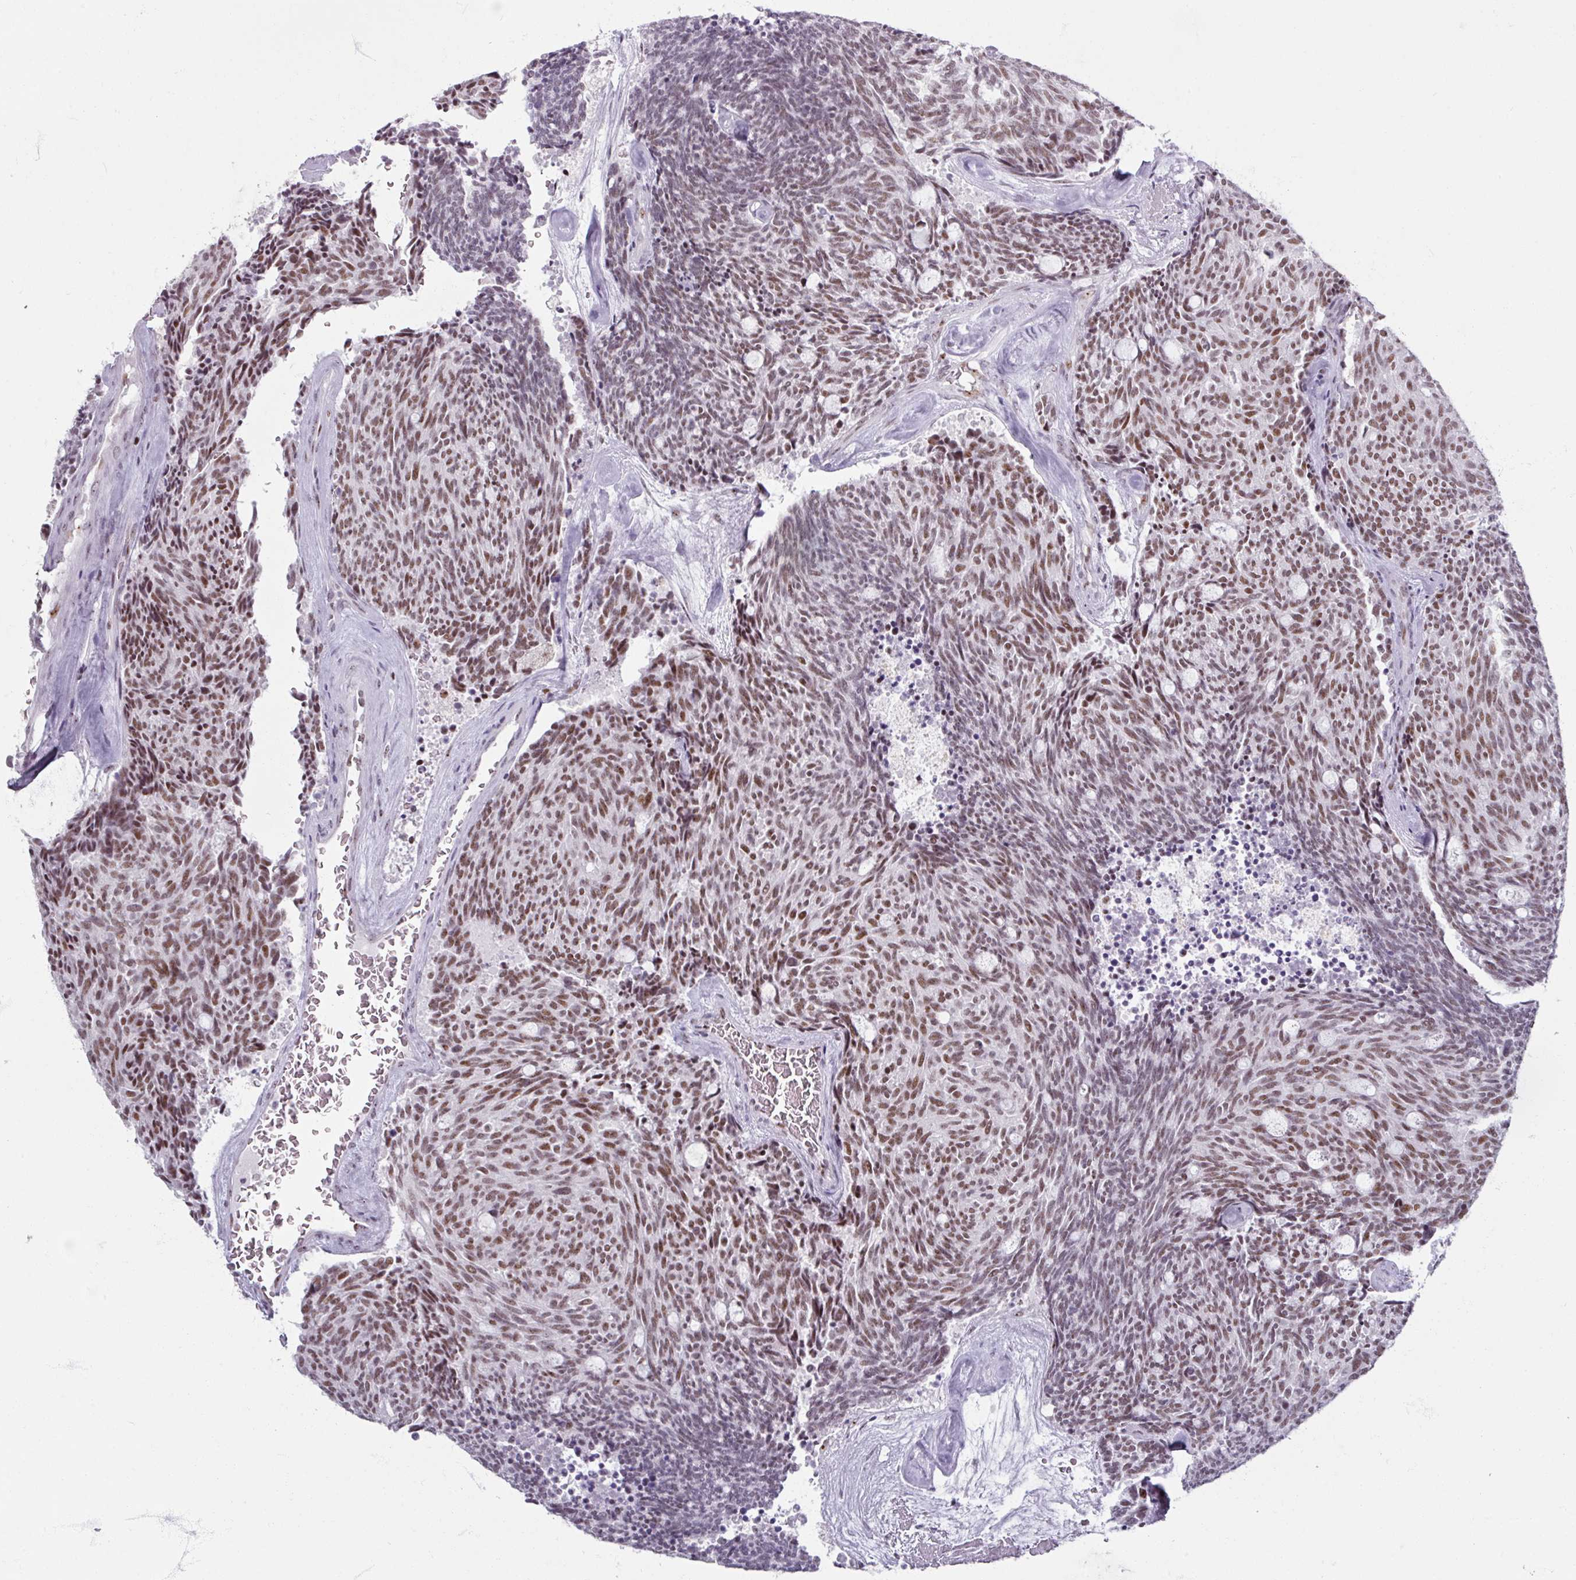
{"staining": {"intensity": "moderate", "quantity": ">75%", "location": "nuclear"}, "tissue": "carcinoid", "cell_type": "Tumor cells", "image_type": "cancer", "snomed": [{"axis": "morphology", "description": "Carcinoid, malignant, NOS"}, {"axis": "topography", "description": "Pancreas"}], "caption": "Human carcinoid (malignant) stained for a protein (brown) displays moderate nuclear positive positivity in approximately >75% of tumor cells.", "gene": "ADAR", "patient": {"sex": "female", "age": 54}}